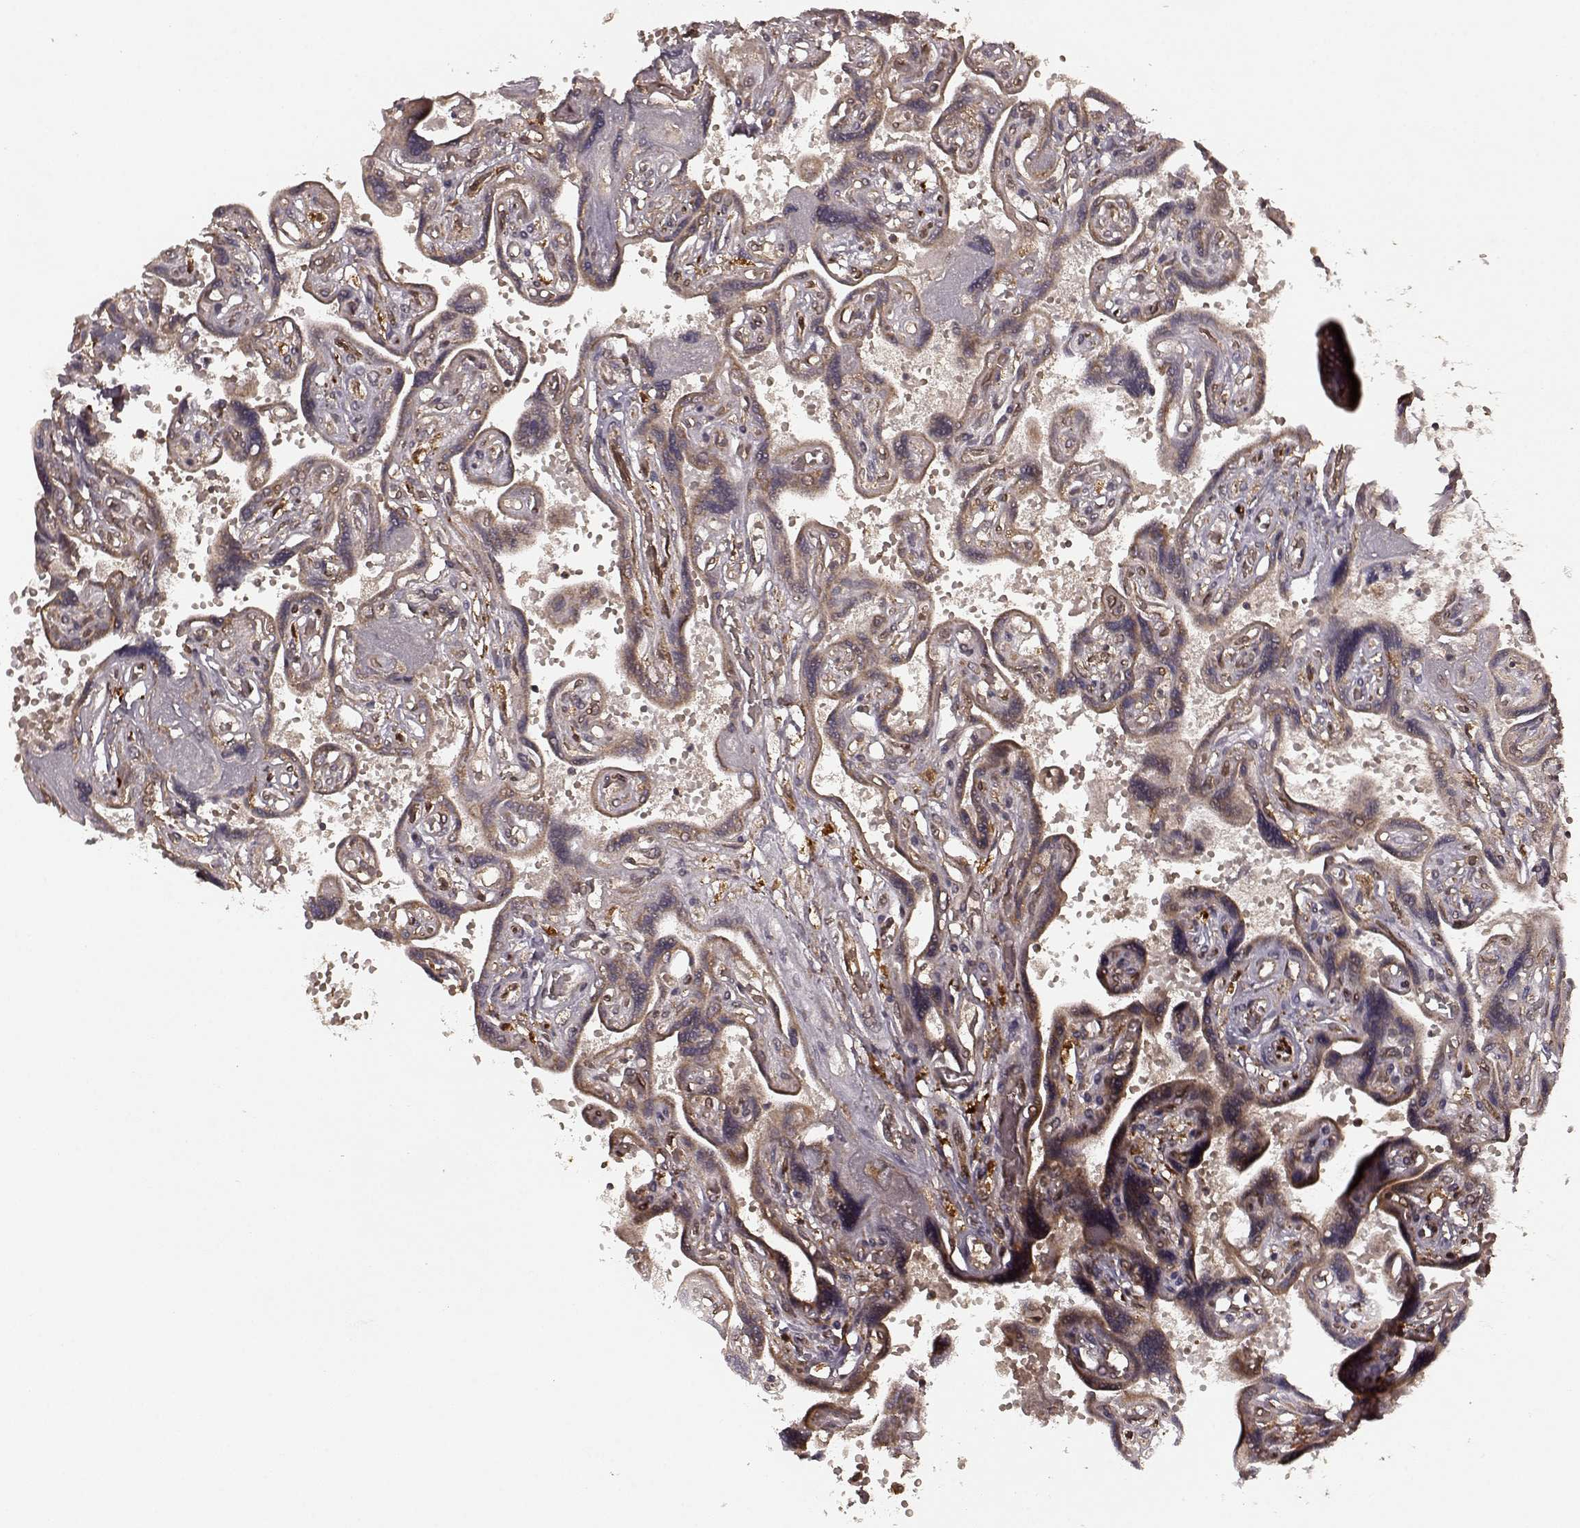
{"staining": {"intensity": "moderate", "quantity": ">75%", "location": "cytoplasmic/membranous"}, "tissue": "placenta", "cell_type": "Decidual cells", "image_type": "normal", "snomed": [{"axis": "morphology", "description": "Normal tissue, NOS"}, {"axis": "topography", "description": "Placenta"}], "caption": "This image shows benign placenta stained with immunohistochemistry to label a protein in brown. The cytoplasmic/membranous of decidual cells show moderate positivity for the protein. Nuclei are counter-stained blue.", "gene": "AGPAT1", "patient": {"sex": "female", "age": 32}}